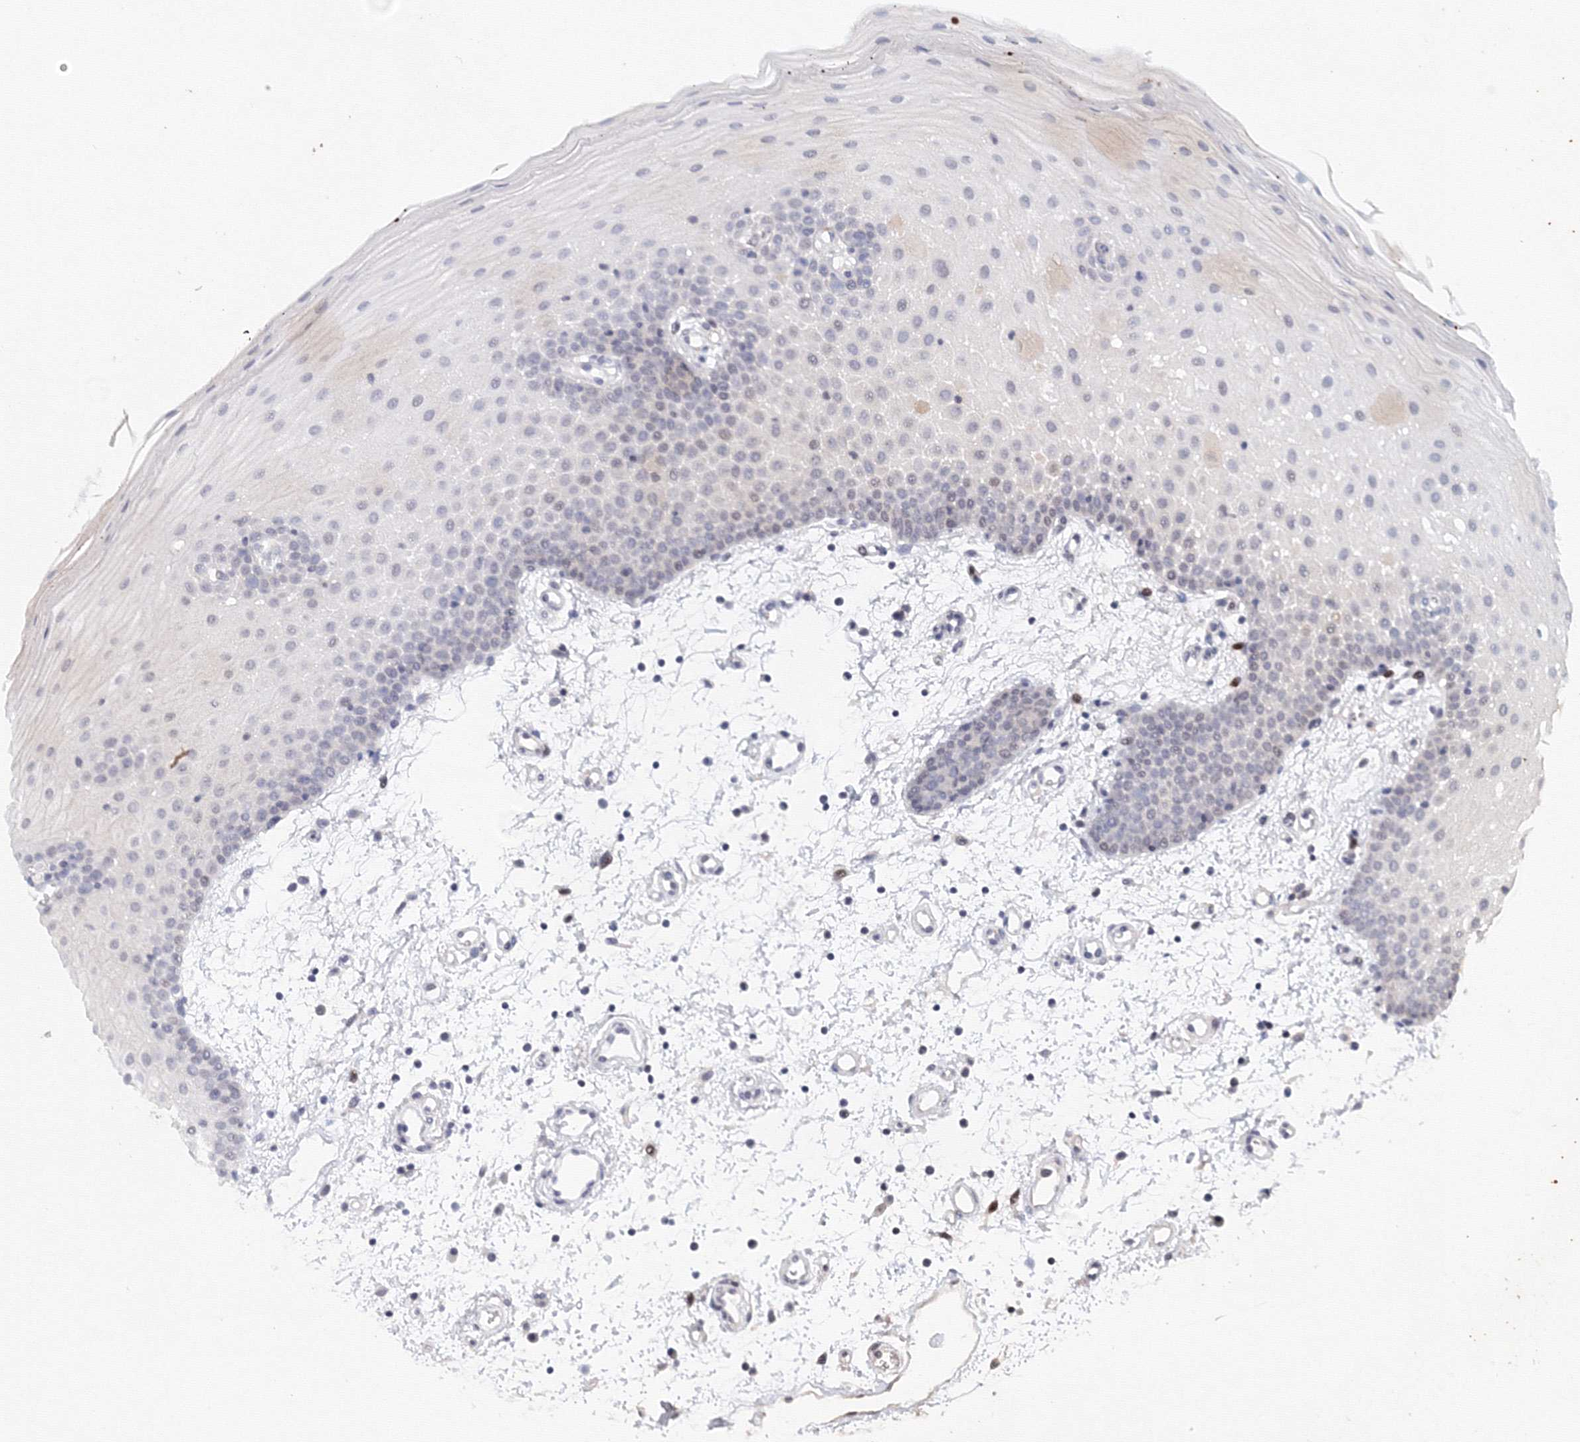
{"staining": {"intensity": "negative", "quantity": "none", "location": "none"}, "tissue": "oral mucosa", "cell_type": "Squamous epithelial cells", "image_type": "normal", "snomed": [{"axis": "morphology", "description": "Normal tissue, NOS"}, {"axis": "morphology", "description": "Squamous cell carcinoma, NOS"}, {"axis": "topography", "description": "Oral tissue"}, {"axis": "topography", "description": "Head-Neck"}], "caption": "Immunohistochemistry photomicrograph of unremarkable oral mucosa: oral mucosa stained with DAB shows no significant protein positivity in squamous epithelial cells.", "gene": "SLC7A7", "patient": {"sex": "male", "age": 68}}